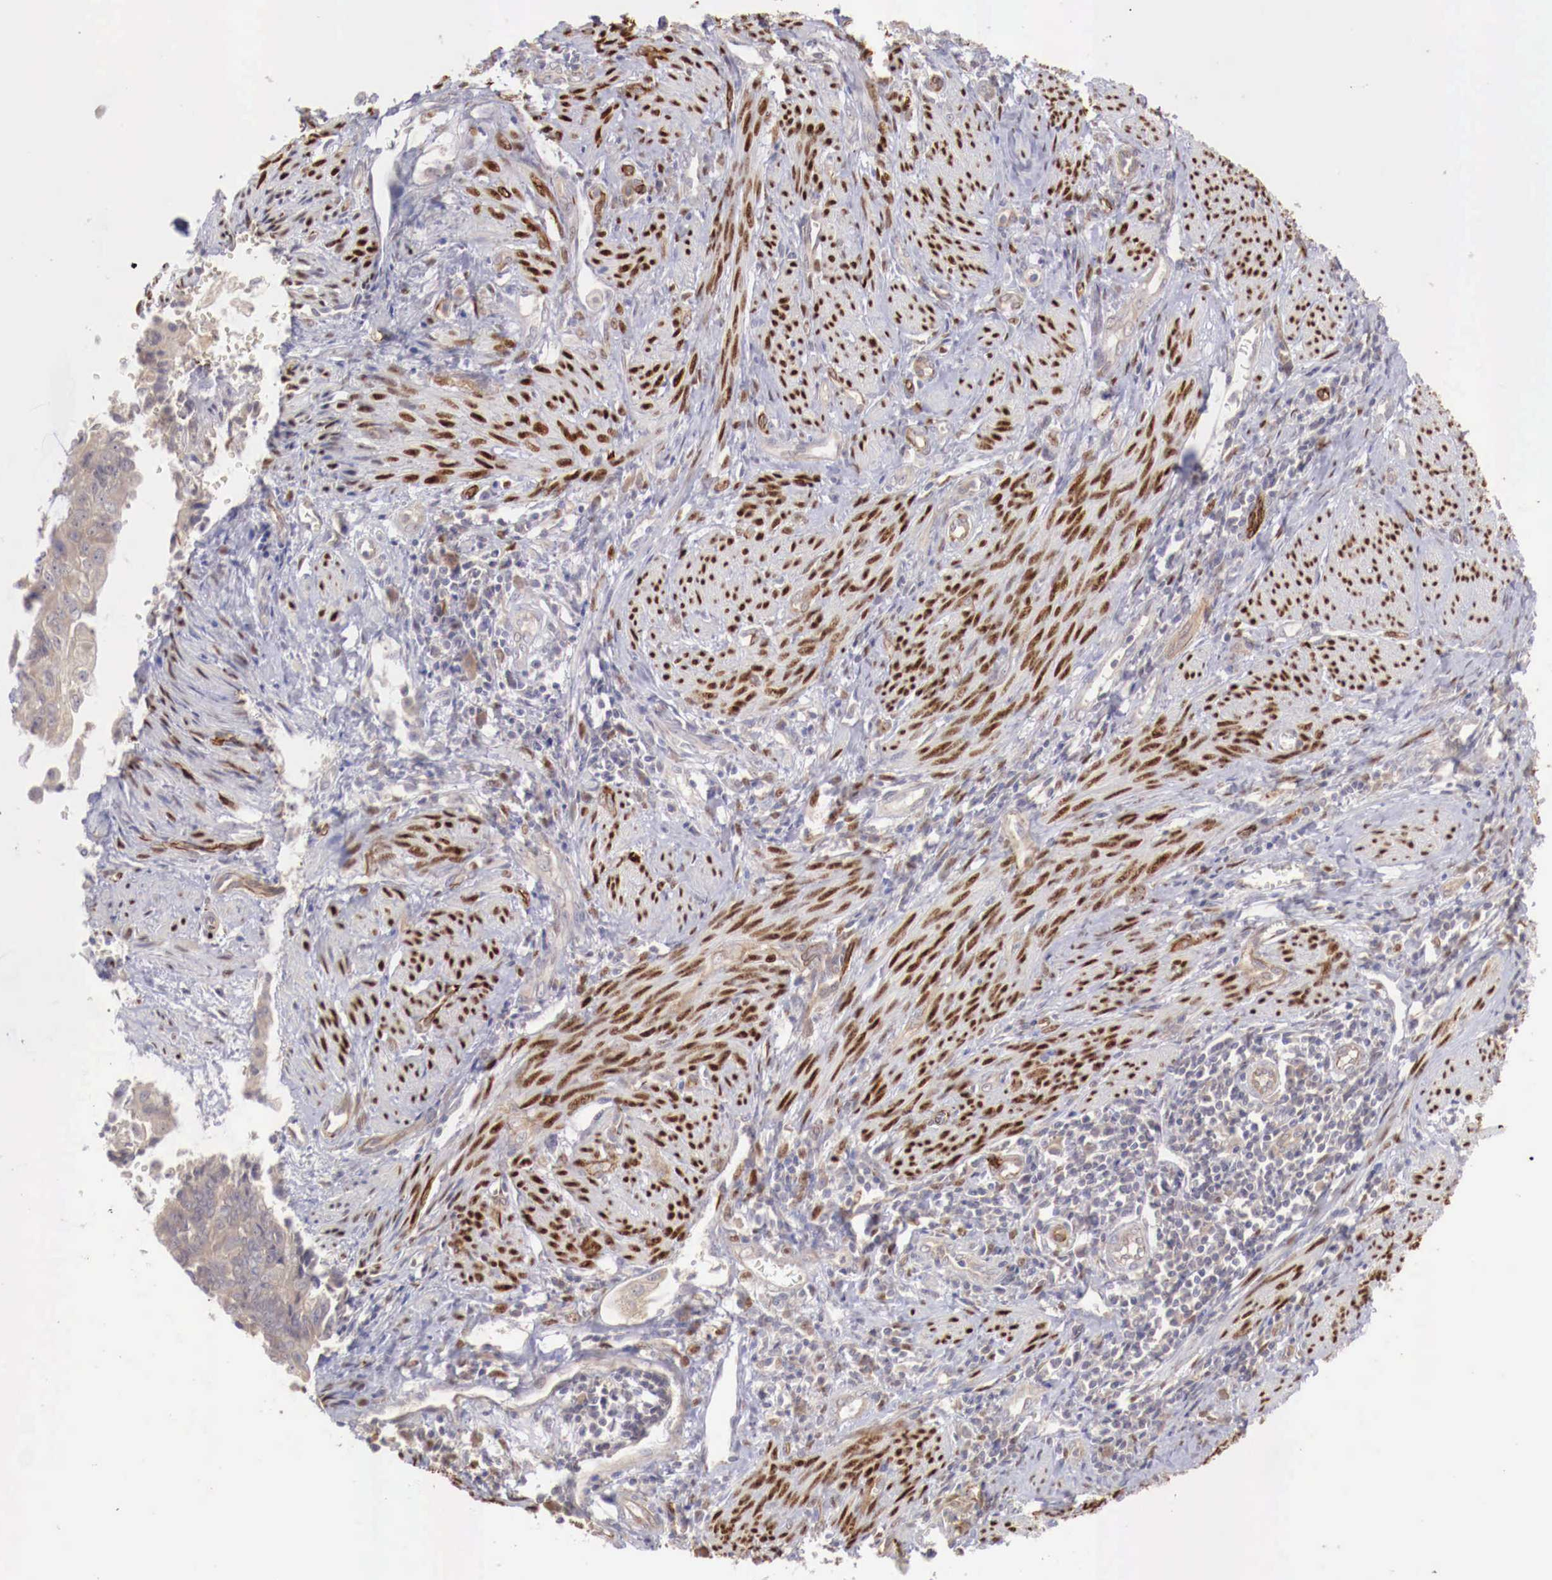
{"staining": {"intensity": "negative", "quantity": "none", "location": "none"}, "tissue": "endometrial cancer", "cell_type": "Tumor cells", "image_type": "cancer", "snomed": [{"axis": "morphology", "description": "Adenocarcinoma, NOS"}, {"axis": "topography", "description": "Endometrium"}], "caption": "Tumor cells are negative for brown protein staining in endometrial cancer (adenocarcinoma).", "gene": "WT1", "patient": {"sex": "female", "age": 75}}